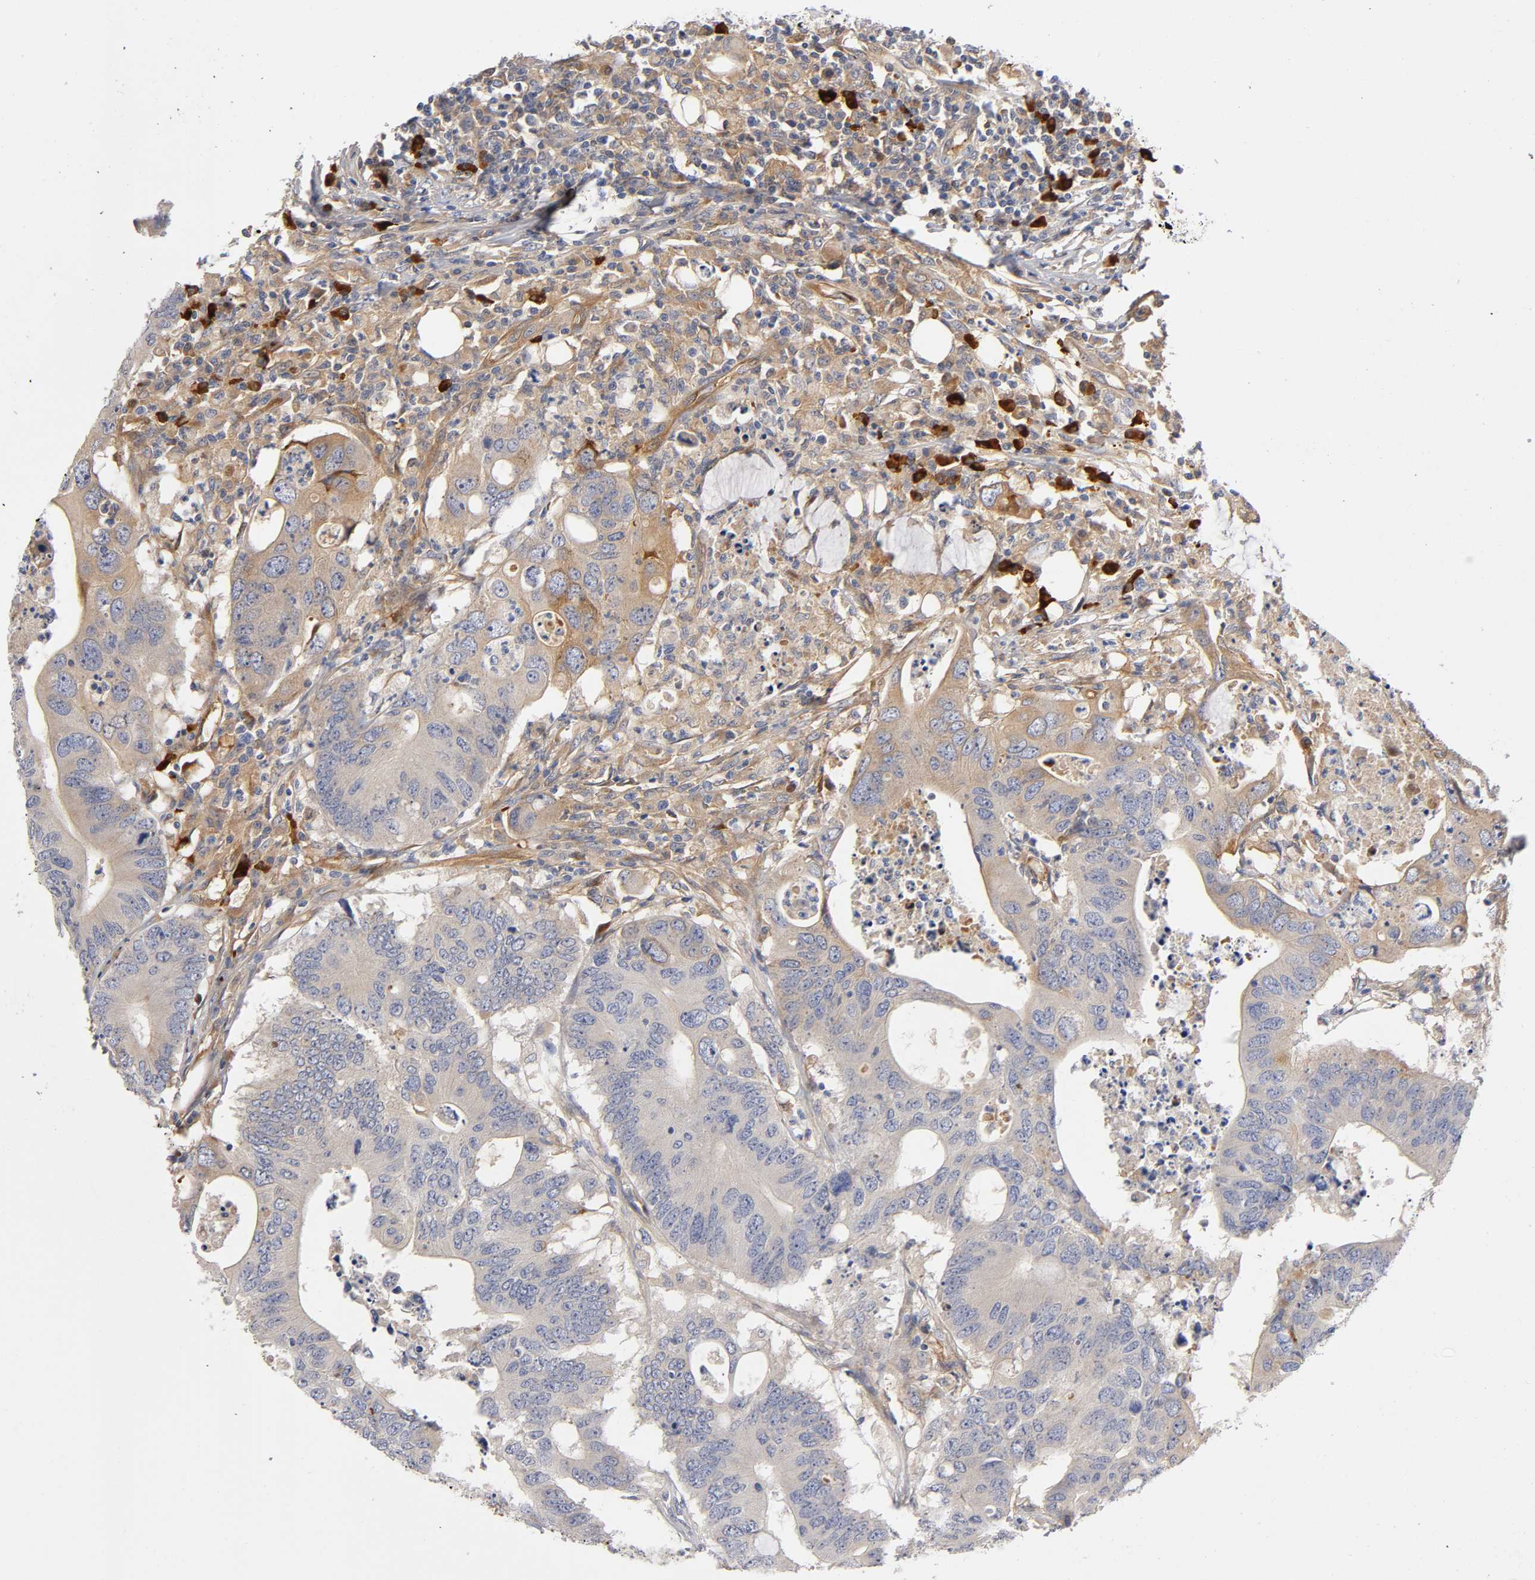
{"staining": {"intensity": "moderate", "quantity": "25%-75%", "location": "cytoplasmic/membranous"}, "tissue": "colorectal cancer", "cell_type": "Tumor cells", "image_type": "cancer", "snomed": [{"axis": "morphology", "description": "Adenocarcinoma, NOS"}, {"axis": "topography", "description": "Colon"}], "caption": "Colorectal cancer was stained to show a protein in brown. There is medium levels of moderate cytoplasmic/membranous staining in approximately 25%-75% of tumor cells.", "gene": "NOVA1", "patient": {"sex": "male", "age": 71}}